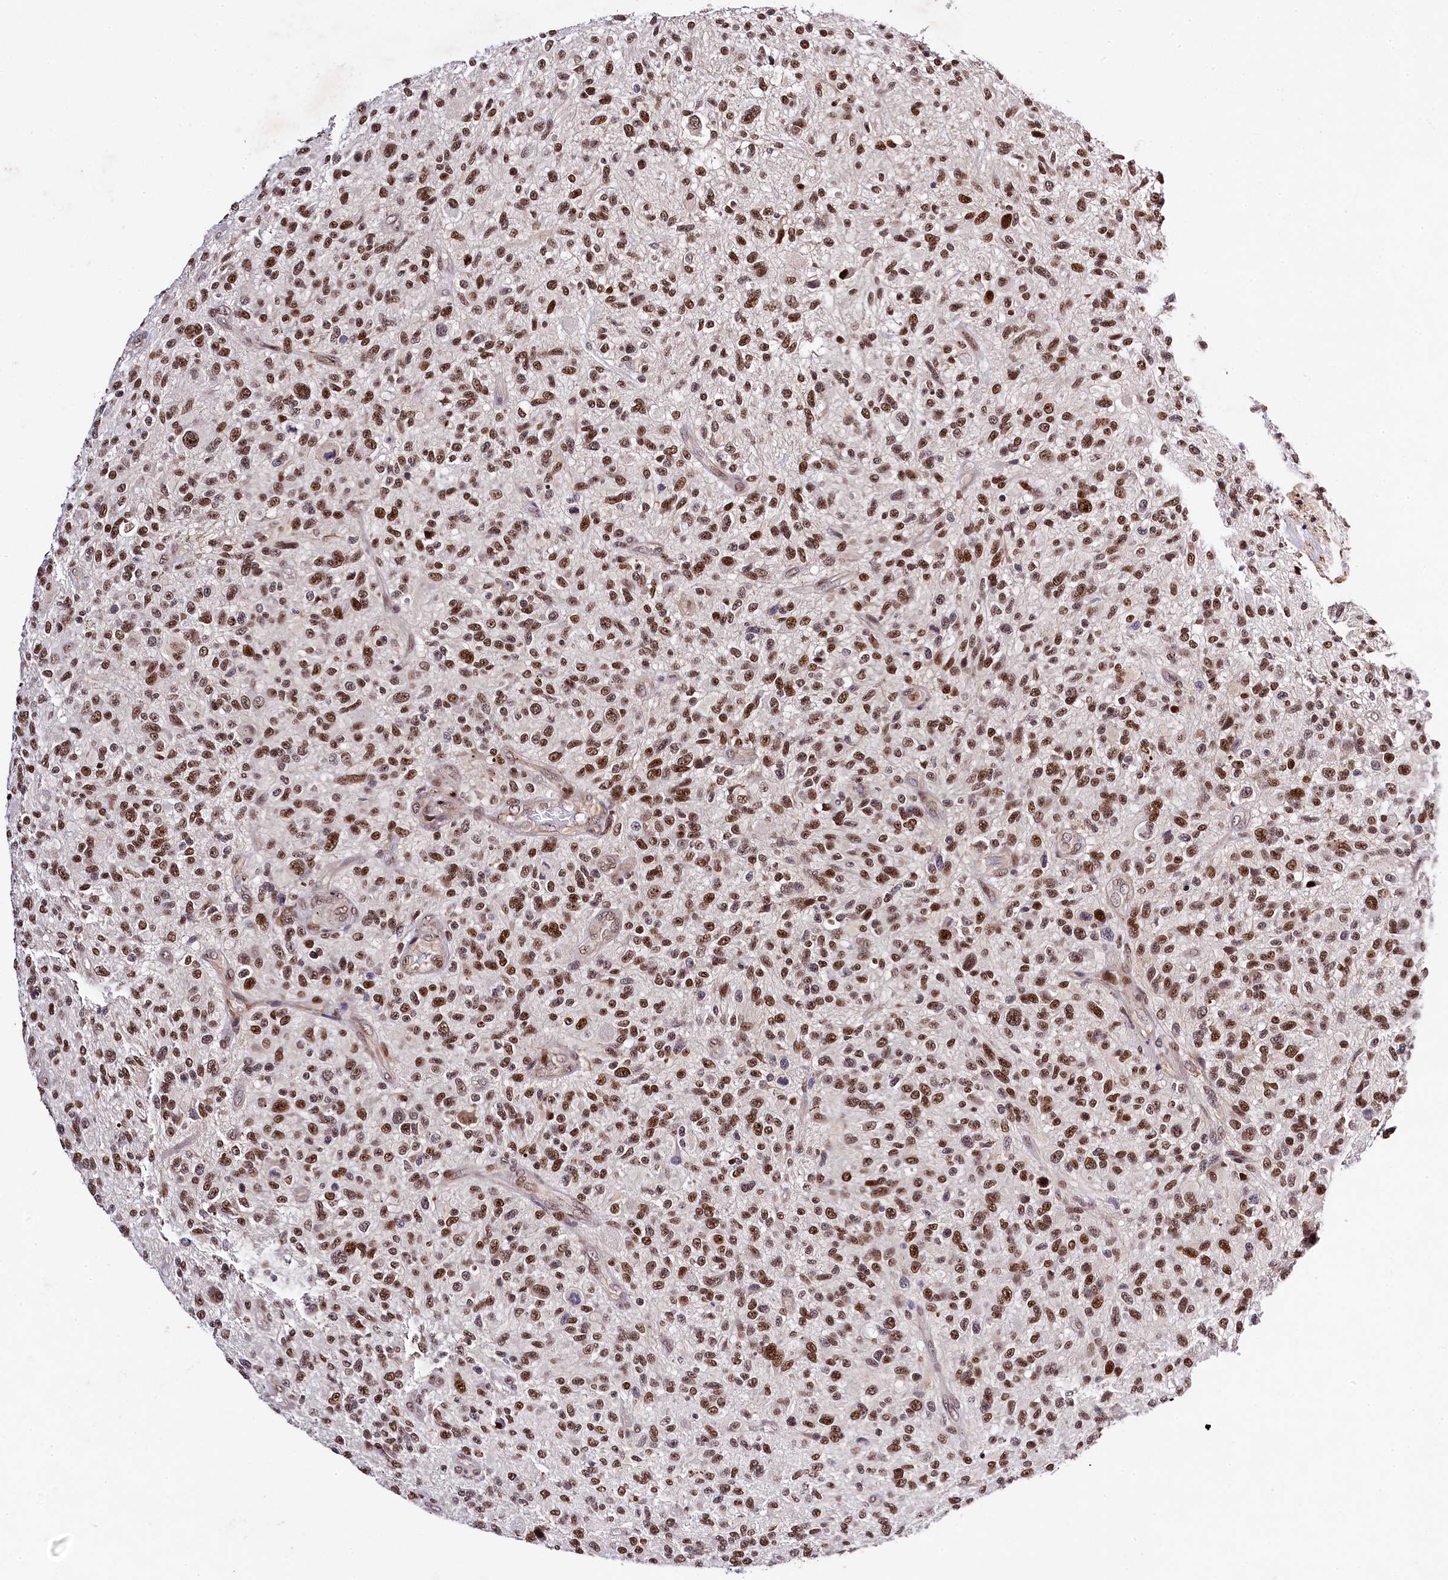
{"staining": {"intensity": "strong", "quantity": ">75%", "location": "nuclear"}, "tissue": "glioma", "cell_type": "Tumor cells", "image_type": "cancer", "snomed": [{"axis": "morphology", "description": "Glioma, malignant, High grade"}, {"axis": "topography", "description": "Brain"}], "caption": "Immunohistochemistry (IHC) of human glioma demonstrates high levels of strong nuclear expression in about >75% of tumor cells.", "gene": "SAMD10", "patient": {"sex": "male", "age": 47}}